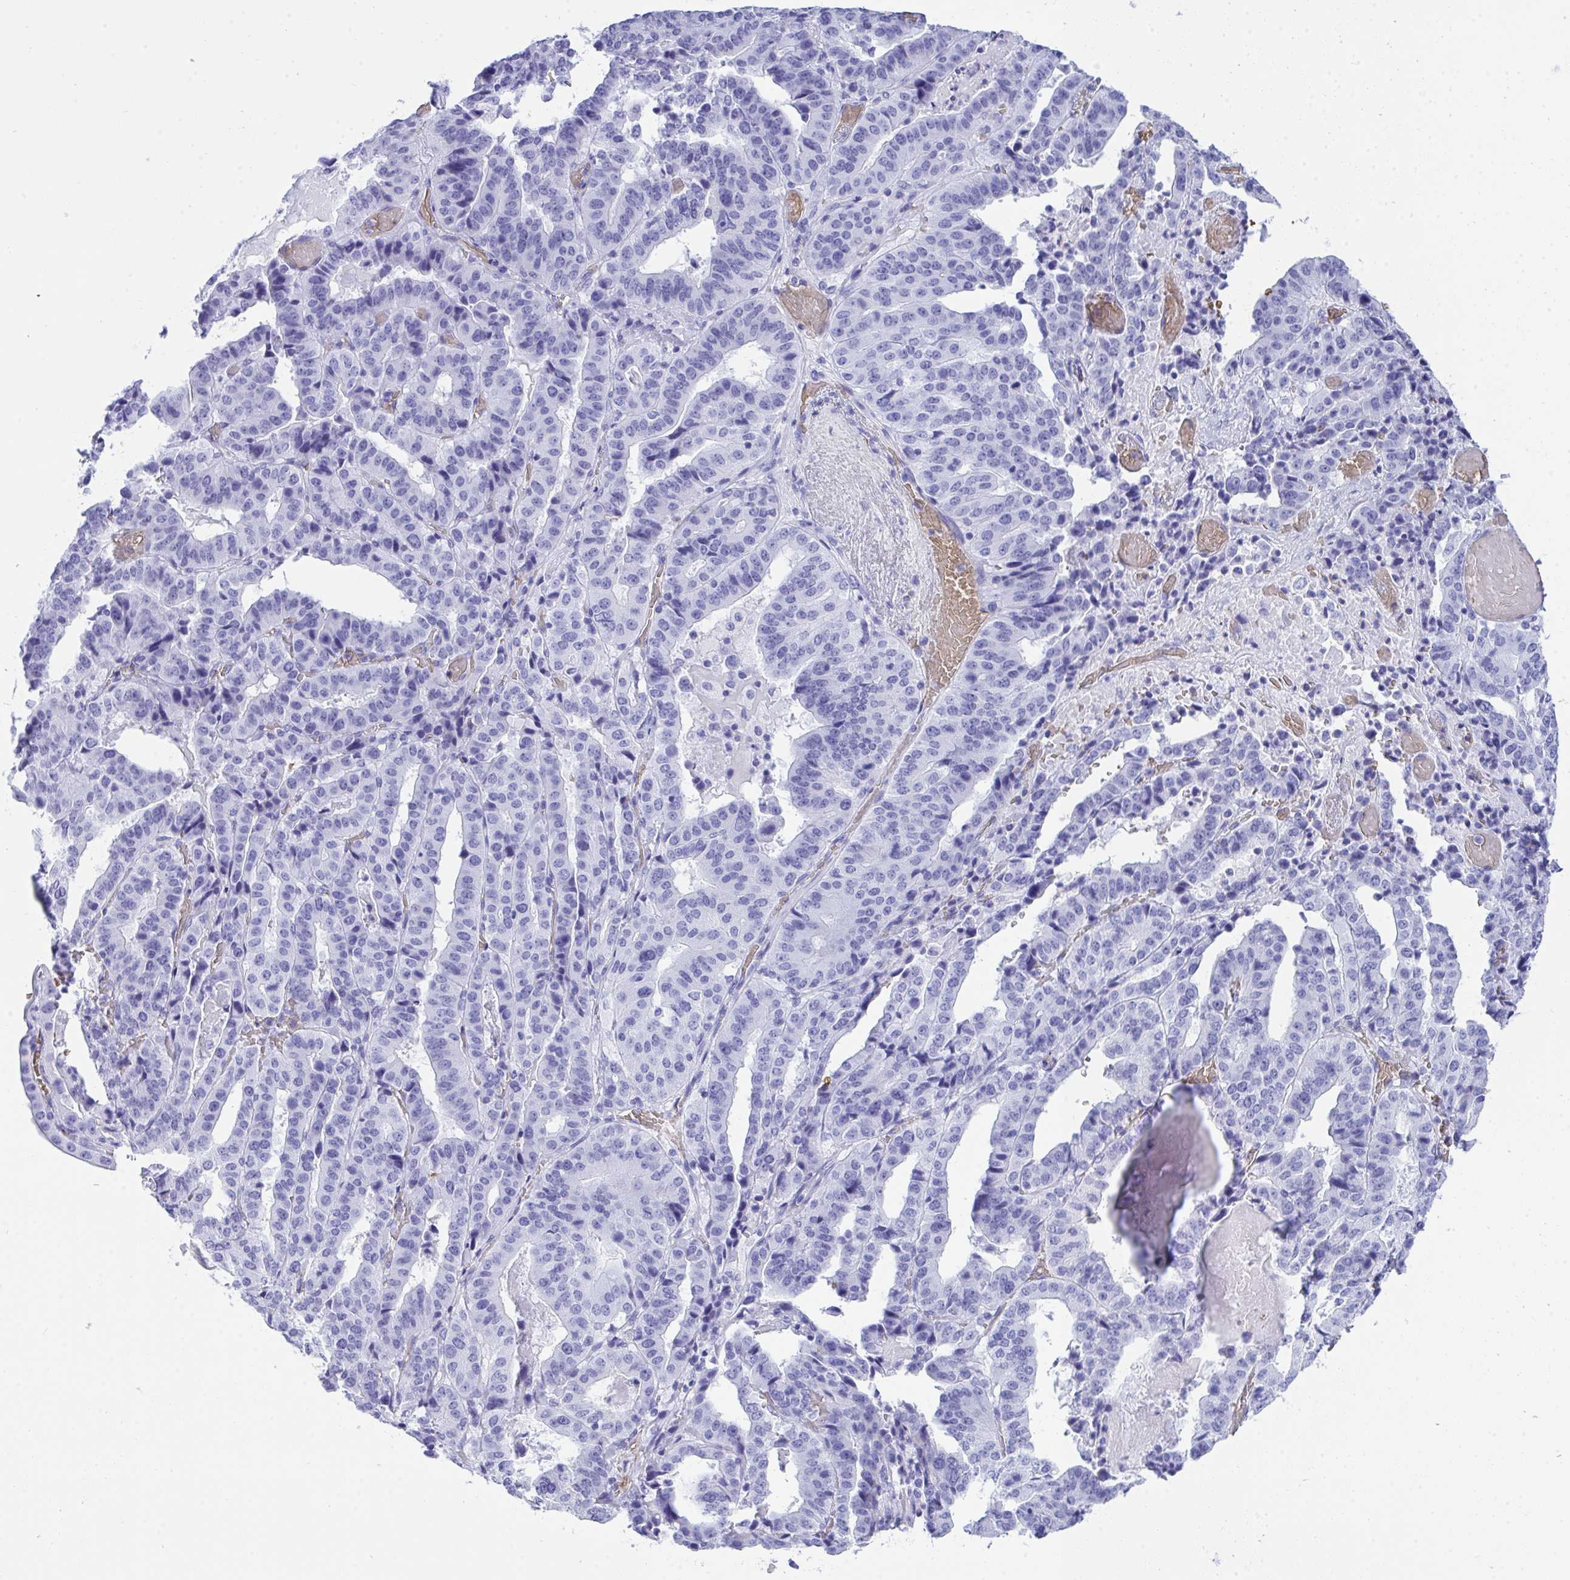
{"staining": {"intensity": "negative", "quantity": "none", "location": "none"}, "tissue": "stomach cancer", "cell_type": "Tumor cells", "image_type": "cancer", "snomed": [{"axis": "morphology", "description": "Adenocarcinoma, NOS"}, {"axis": "topography", "description": "Stomach"}], "caption": "Micrograph shows no significant protein expression in tumor cells of stomach cancer.", "gene": "ANK1", "patient": {"sex": "male", "age": 48}}